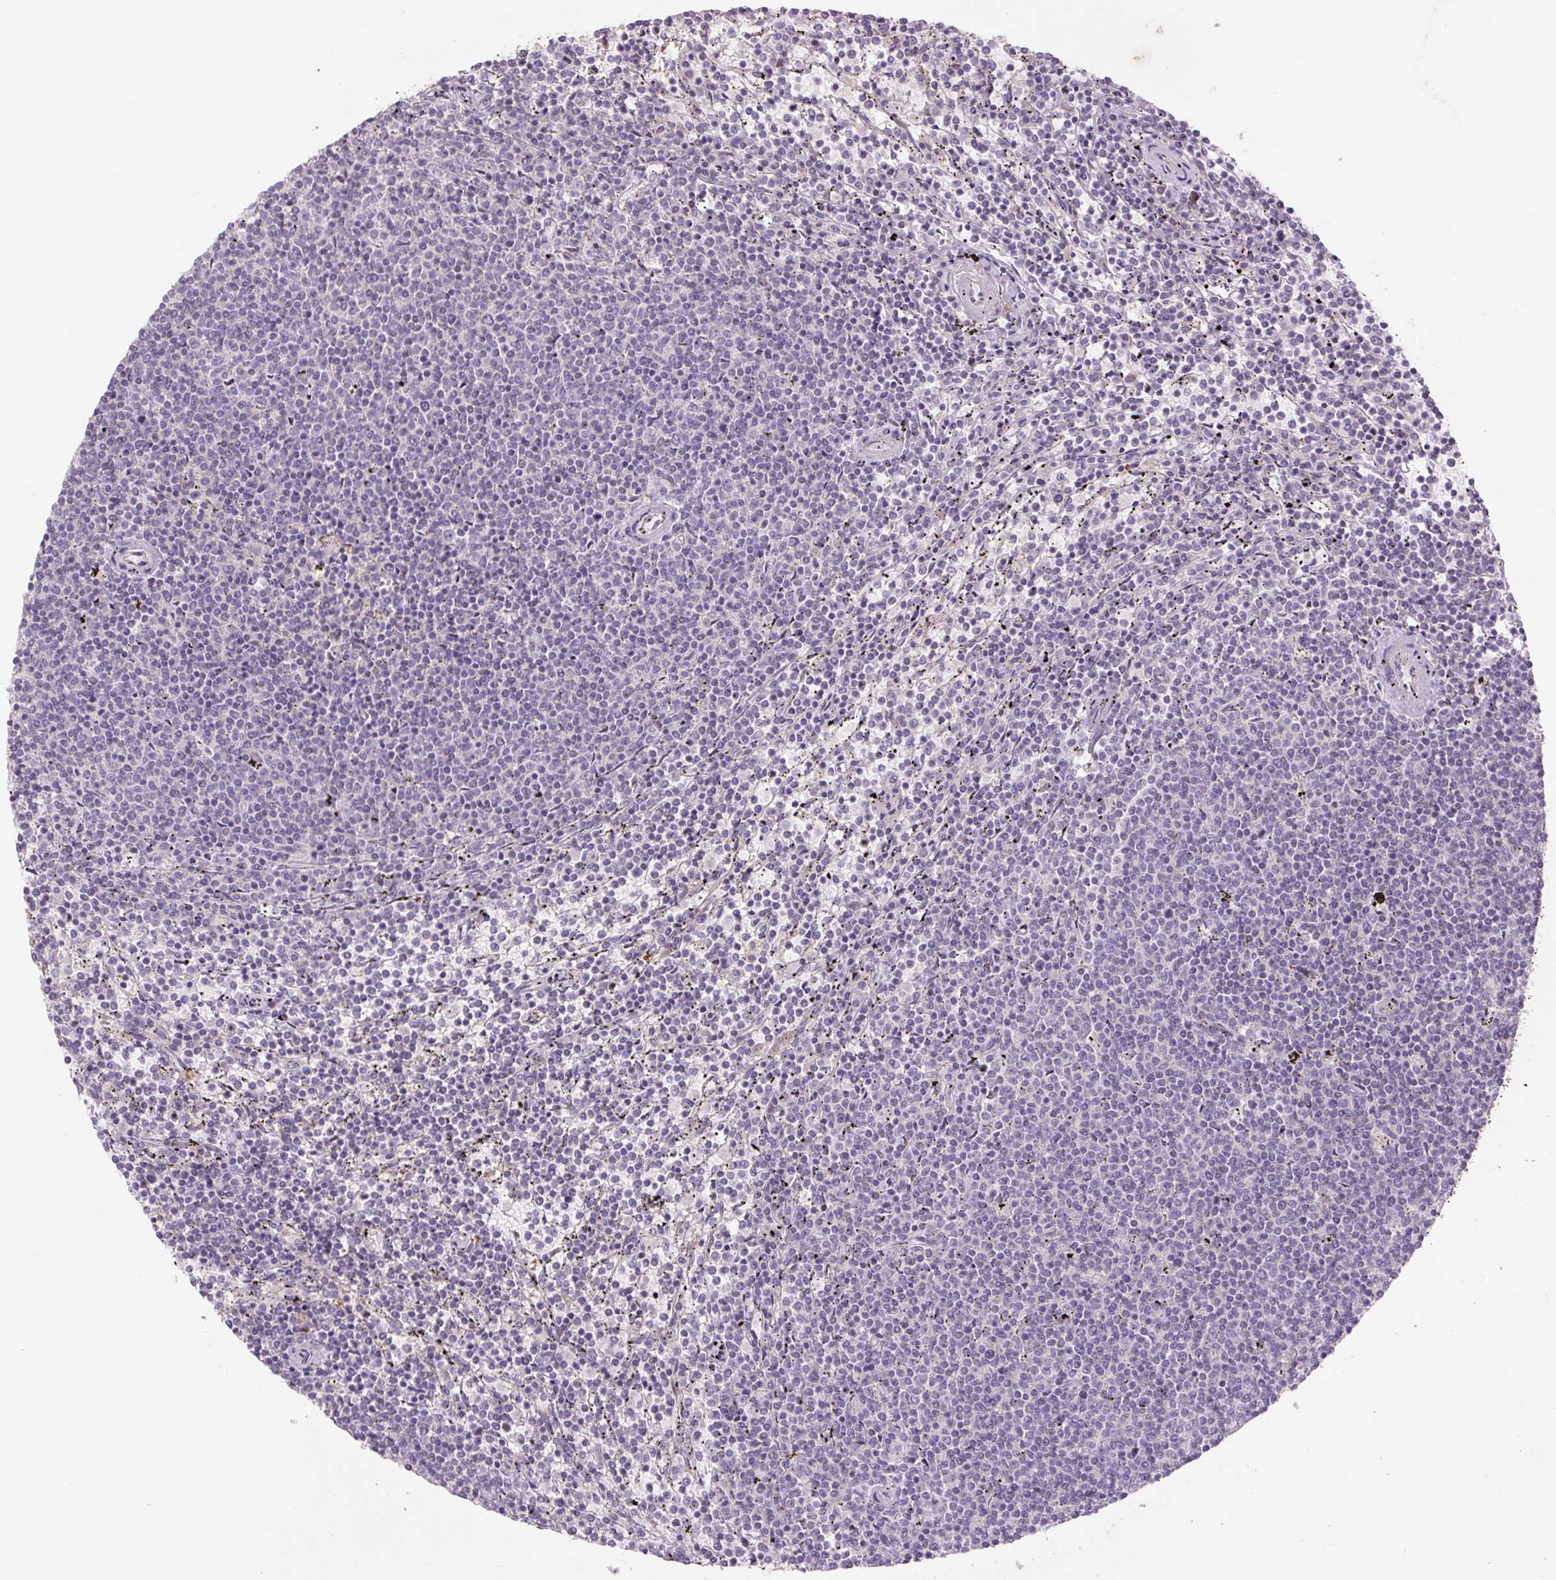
{"staining": {"intensity": "negative", "quantity": "none", "location": "none"}, "tissue": "lymphoma", "cell_type": "Tumor cells", "image_type": "cancer", "snomed": [{"axis": "morphology", "description": "Malignant lymphoma, non-Hodgkin's type, Low grade"}, {"axis": "topography", "description": "Spleen"}], "caption": "DAB immunohistochemical staining of human malignant lymphoma, non-Hodgkin's type (low-grade) shows no significant staining in tumor cells.", "gene": "TMEM100", "patient": {"sex": "female", "age": 50}}